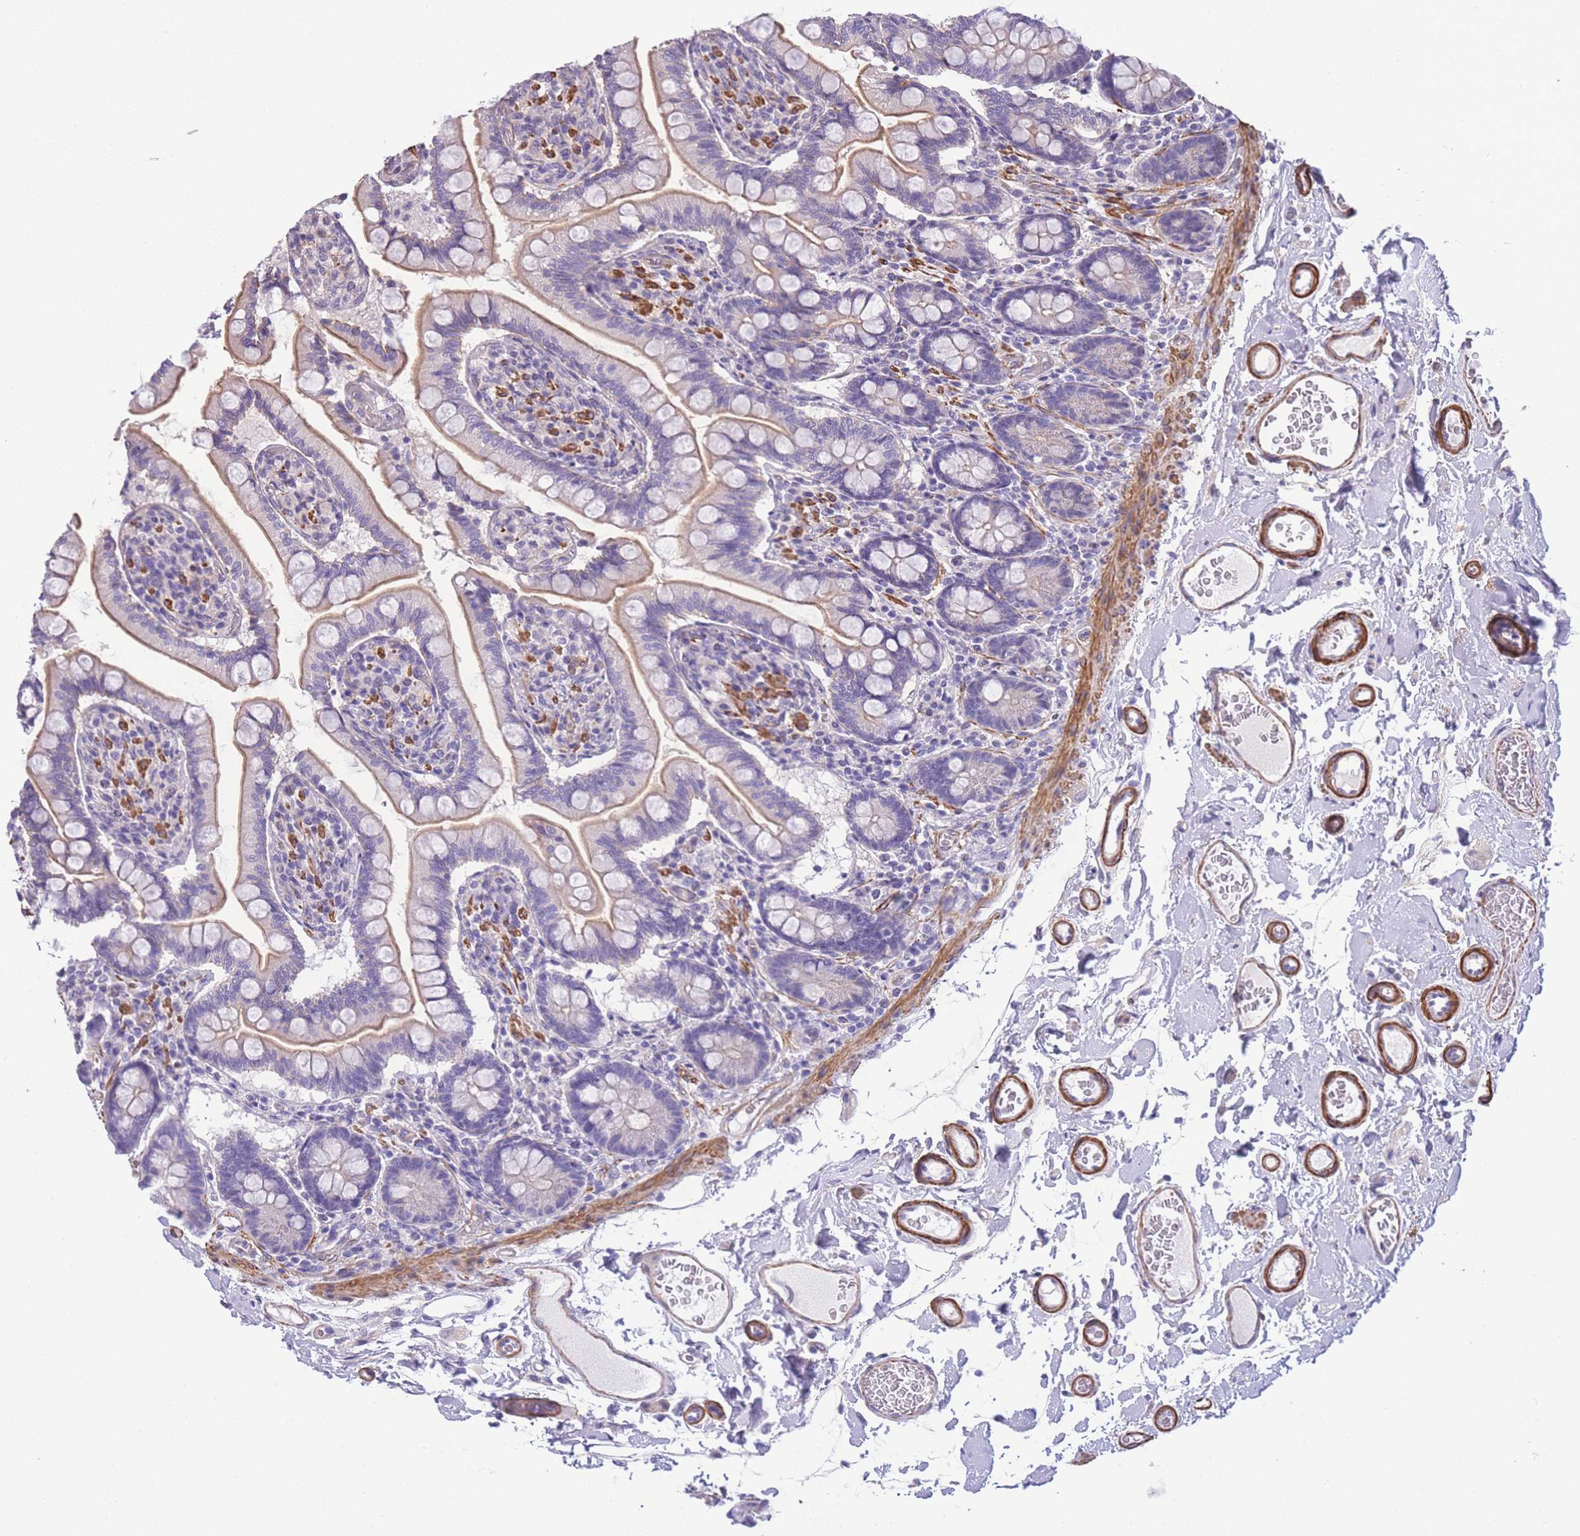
{"staining": {"intensity": "moderate", "quantity": "25%-75%", "location": "cytoplasmic/membranous"}, "tissue": "small intestine", "cell_type": "Glandular cells", "image_type": "normal", "snomed": [{"axis": "morphology", "description": "Normal tissue, NOS"}, {"axis": "topography", "description": "Small intestine"}], "caption": "DAB (3,3'-diaminobenzidine) immunohistochemical staining of benign human small intestine displays moderate cytoplasmic/membranous protein staining in approximately 25%-75% of glandular cells.", "gene": "FAM124A", "patient": {"sex": "female", "age": 64}}